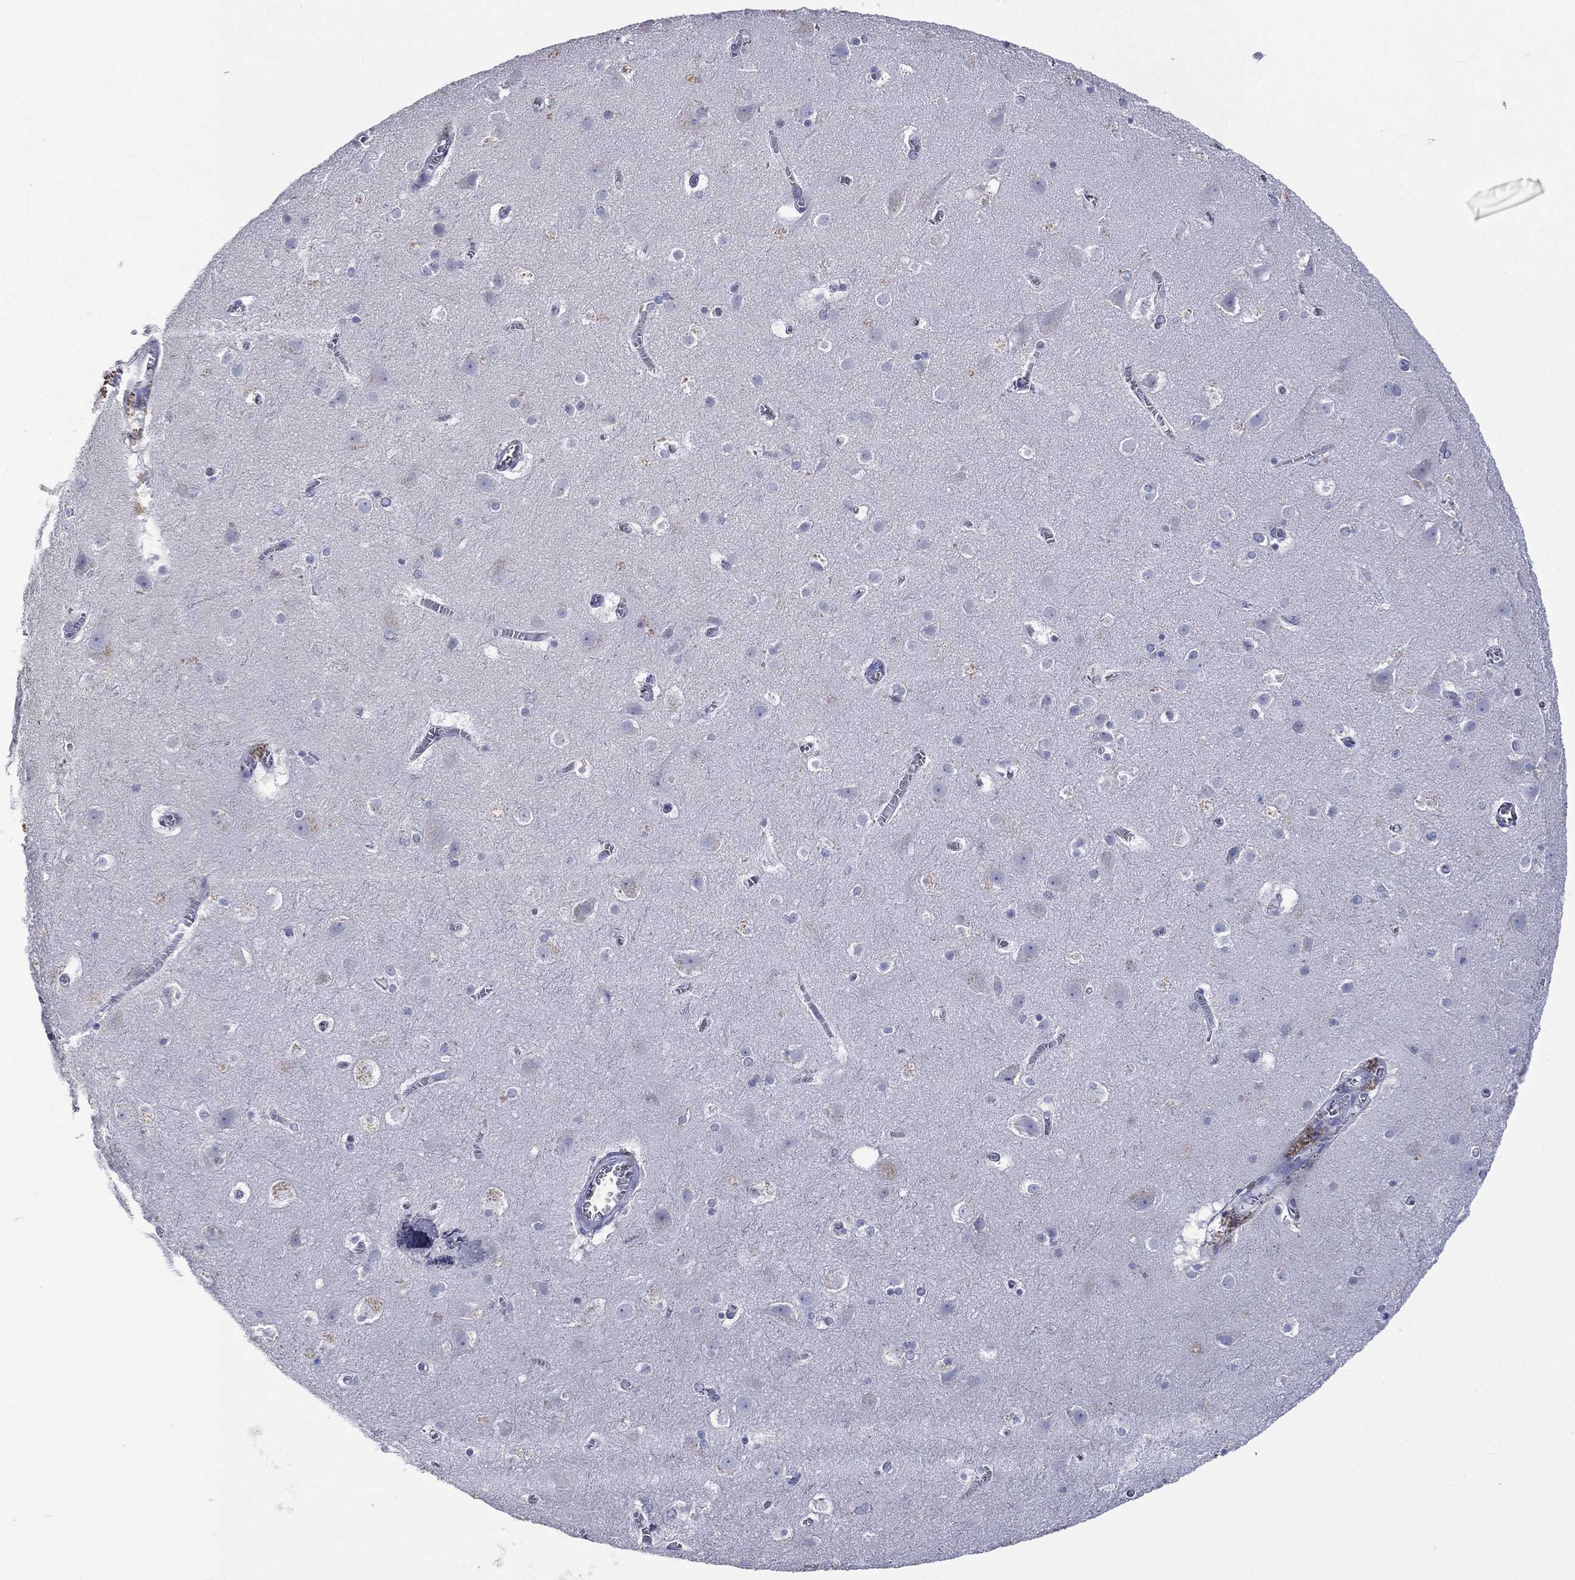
{"staining": {"intensity": "negative", "quantity": "none", "location": "none"}, "tissue": "cerebral cortex", "cell_type": "Endothelial cells", "image_type": "normal", "snomed": [{"axis": "morphology", "description": "Normal tissue, NOS"}, {"axis": "topography", "description": "Cerebral cortex"}], "caption": "IHC of benign cerebral cortex exhibits no staining in endothelial cells. Nuclei are stained in blue.", "gene": "CES2", "patient": {"sex": "male", "age": 59}}